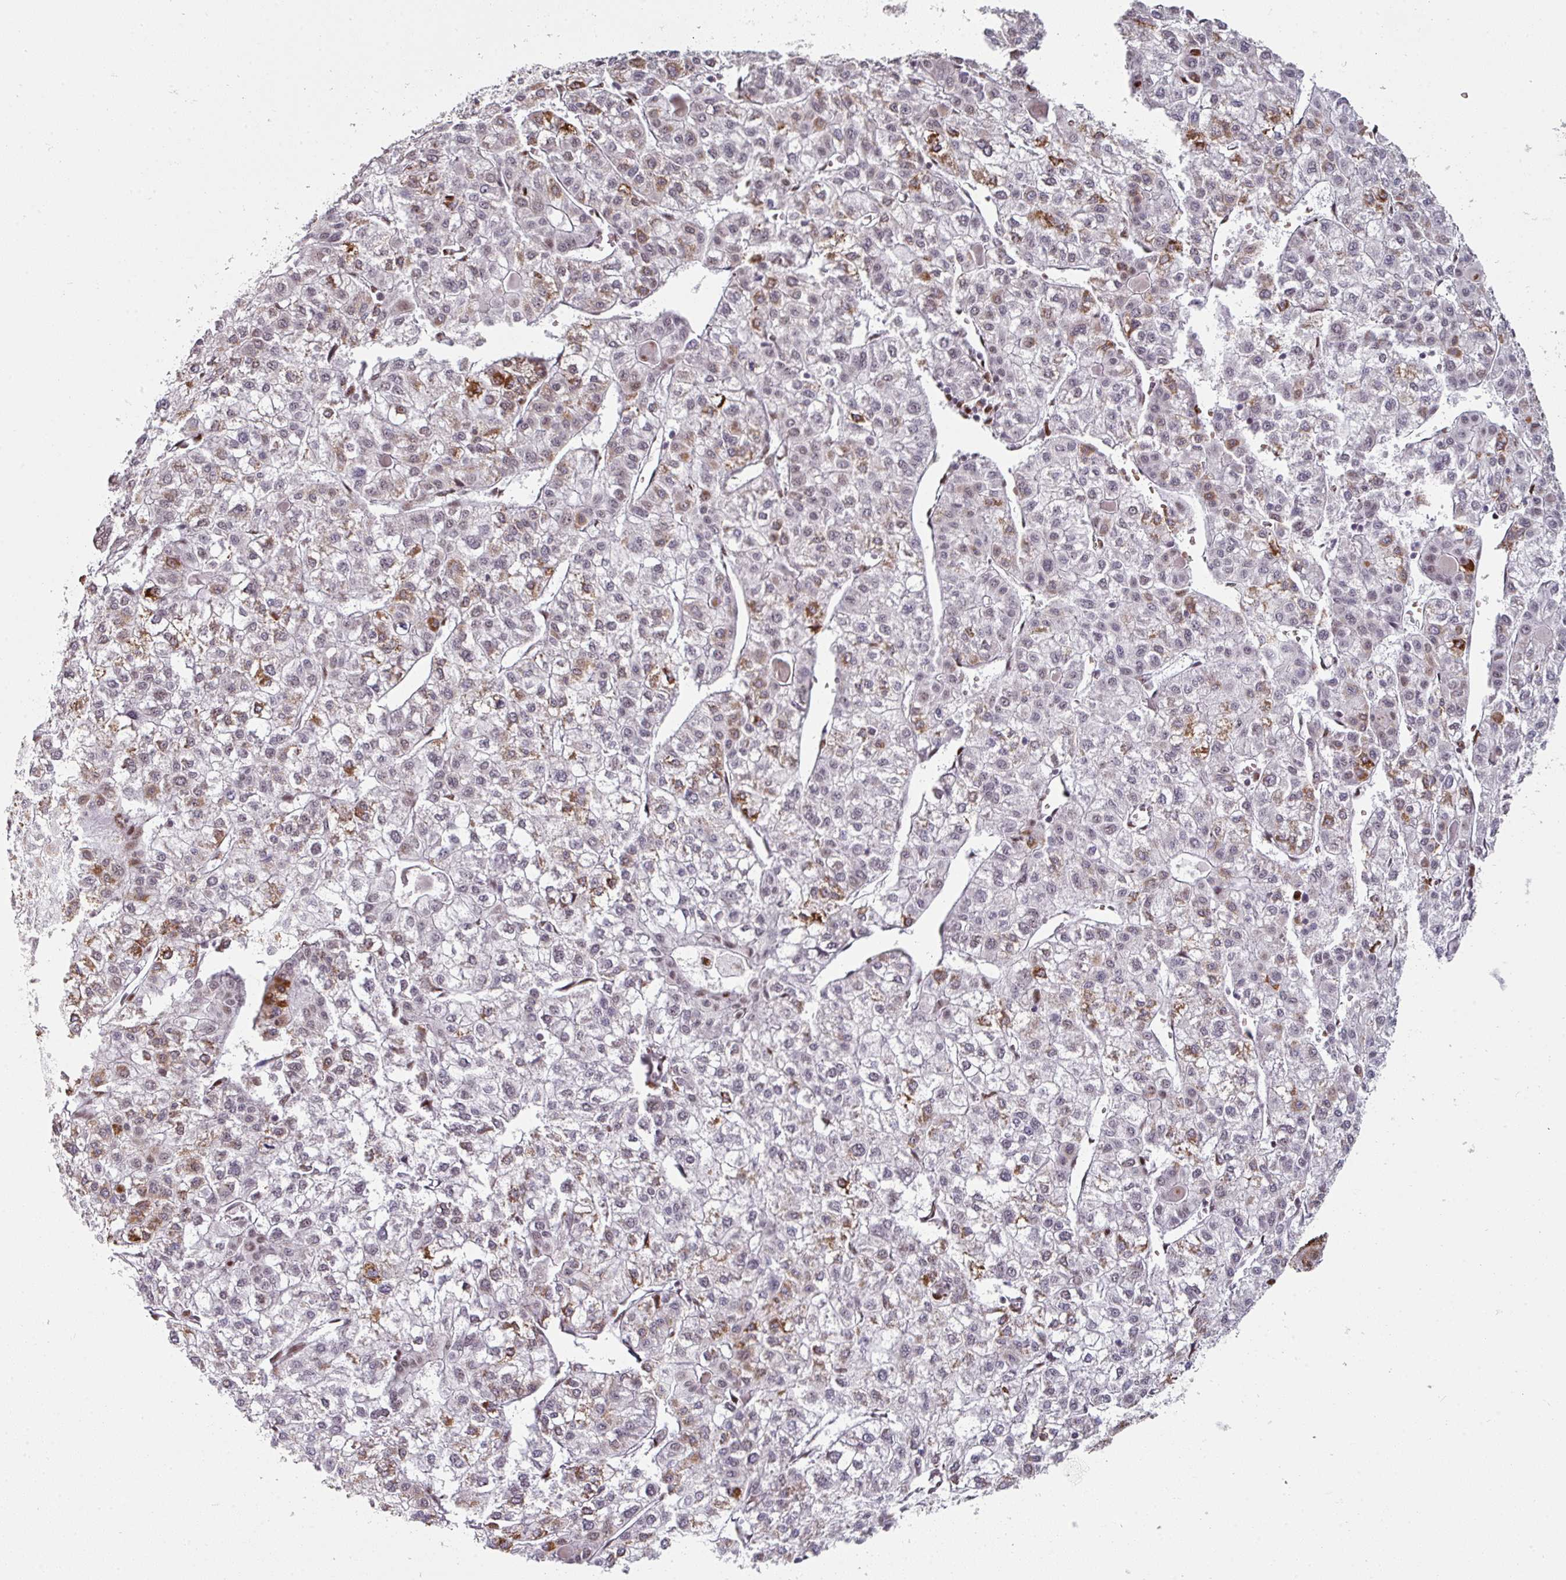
{"staining": {"intensity": "moderate", "quantity": "25%-75%", "location": "cytoplasmic/membranous,nuclear"}, "tissue": "liver cancer", "cell_type": "Tumor cells", "image_type": "cancer", "snomed": [{"axis": "morphology", "description": "Carcinoma, Hepatocellular, NOS"}, {"axis": "topography", "description": "Liver"}], "caption": "Human liver cancer (hepatocellular carcinoma) stained for a protein (brown) reveals moderate cytoplasmic/membranous and nuclear positive positivity in about 25%-75% of tumor cells.", "gene": "RAD50", "patient": {"sex": "female", "age": 43}}